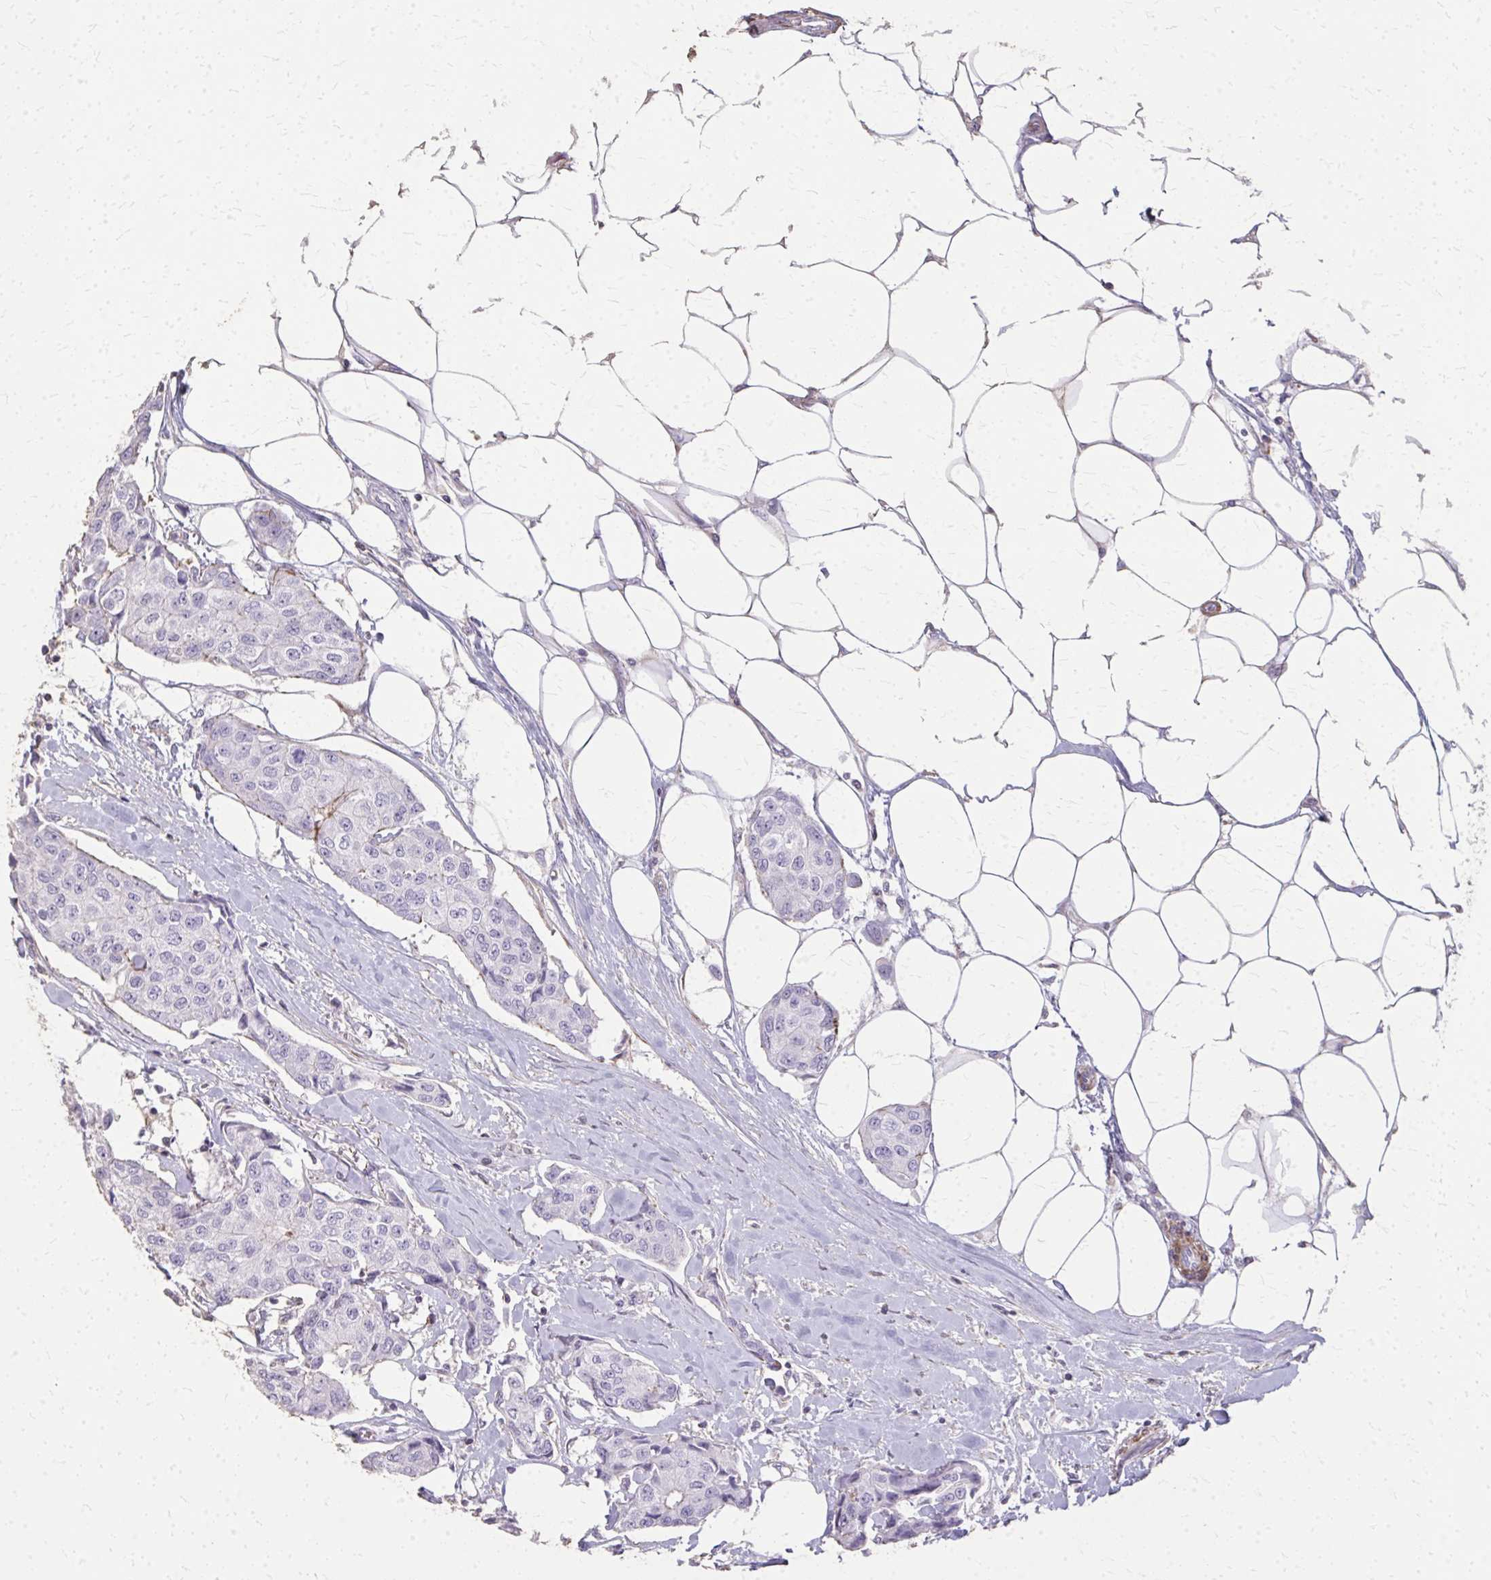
{"staining": {"intensity": "negative", "quantity": "none", "location": "none"}, "tissue": "breast cancer", "cell_type": "Tumor cells", "image_type": "cancer", "snomed": [{"axis": "morphology", "description": "Duct carcinoma"}, {"axis": "topography", "description": "Breast"}, {"axis": "topography", "description": "Lymph node"}], "caption": "This is an immunohistochemistry histopathology image of human breast cancer (invasive ductal carcinoma). There is no expression in tumor cells.", "gene": "TENM4", "patient": {"sex": "female", "age": 80}}